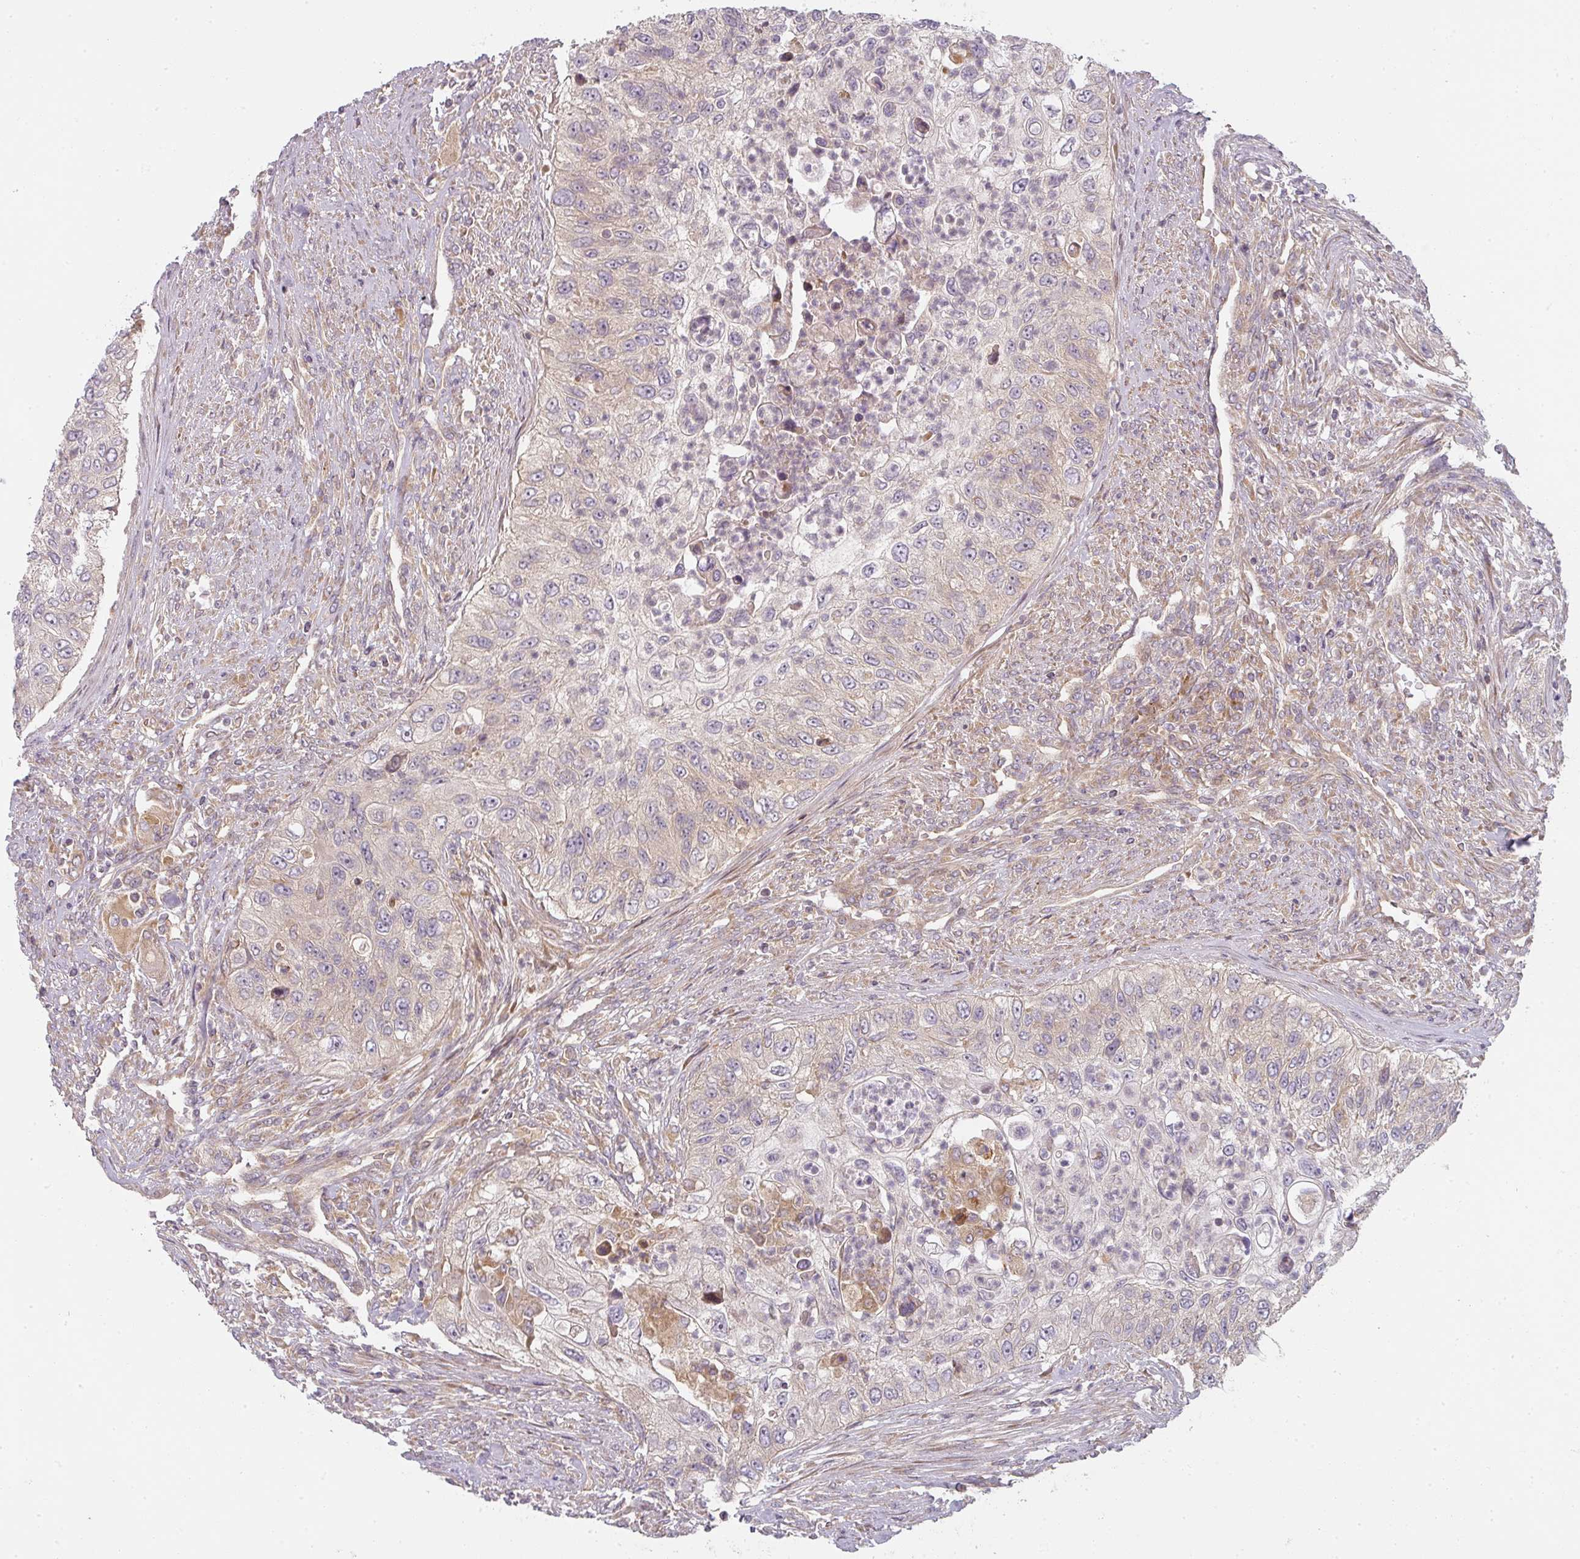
{"staining": {"intensity": "negative", "quantity": "none", "location": "none"}, "tissue": "urothelial cancer", "cell_type": "Tumor cells", "image_type": "cancer", "snomed": [{"axis": "morphology", "description": "Urothelial carcinoma, High grade"}, {"axis": "topography", "description": "Urinary bladder"}], "caption": "The histopathology image displays no staining of tumor cells in urothelial cancer.", "gene": "CNOT1", "patient": {"sex": "female", "age": 60}}